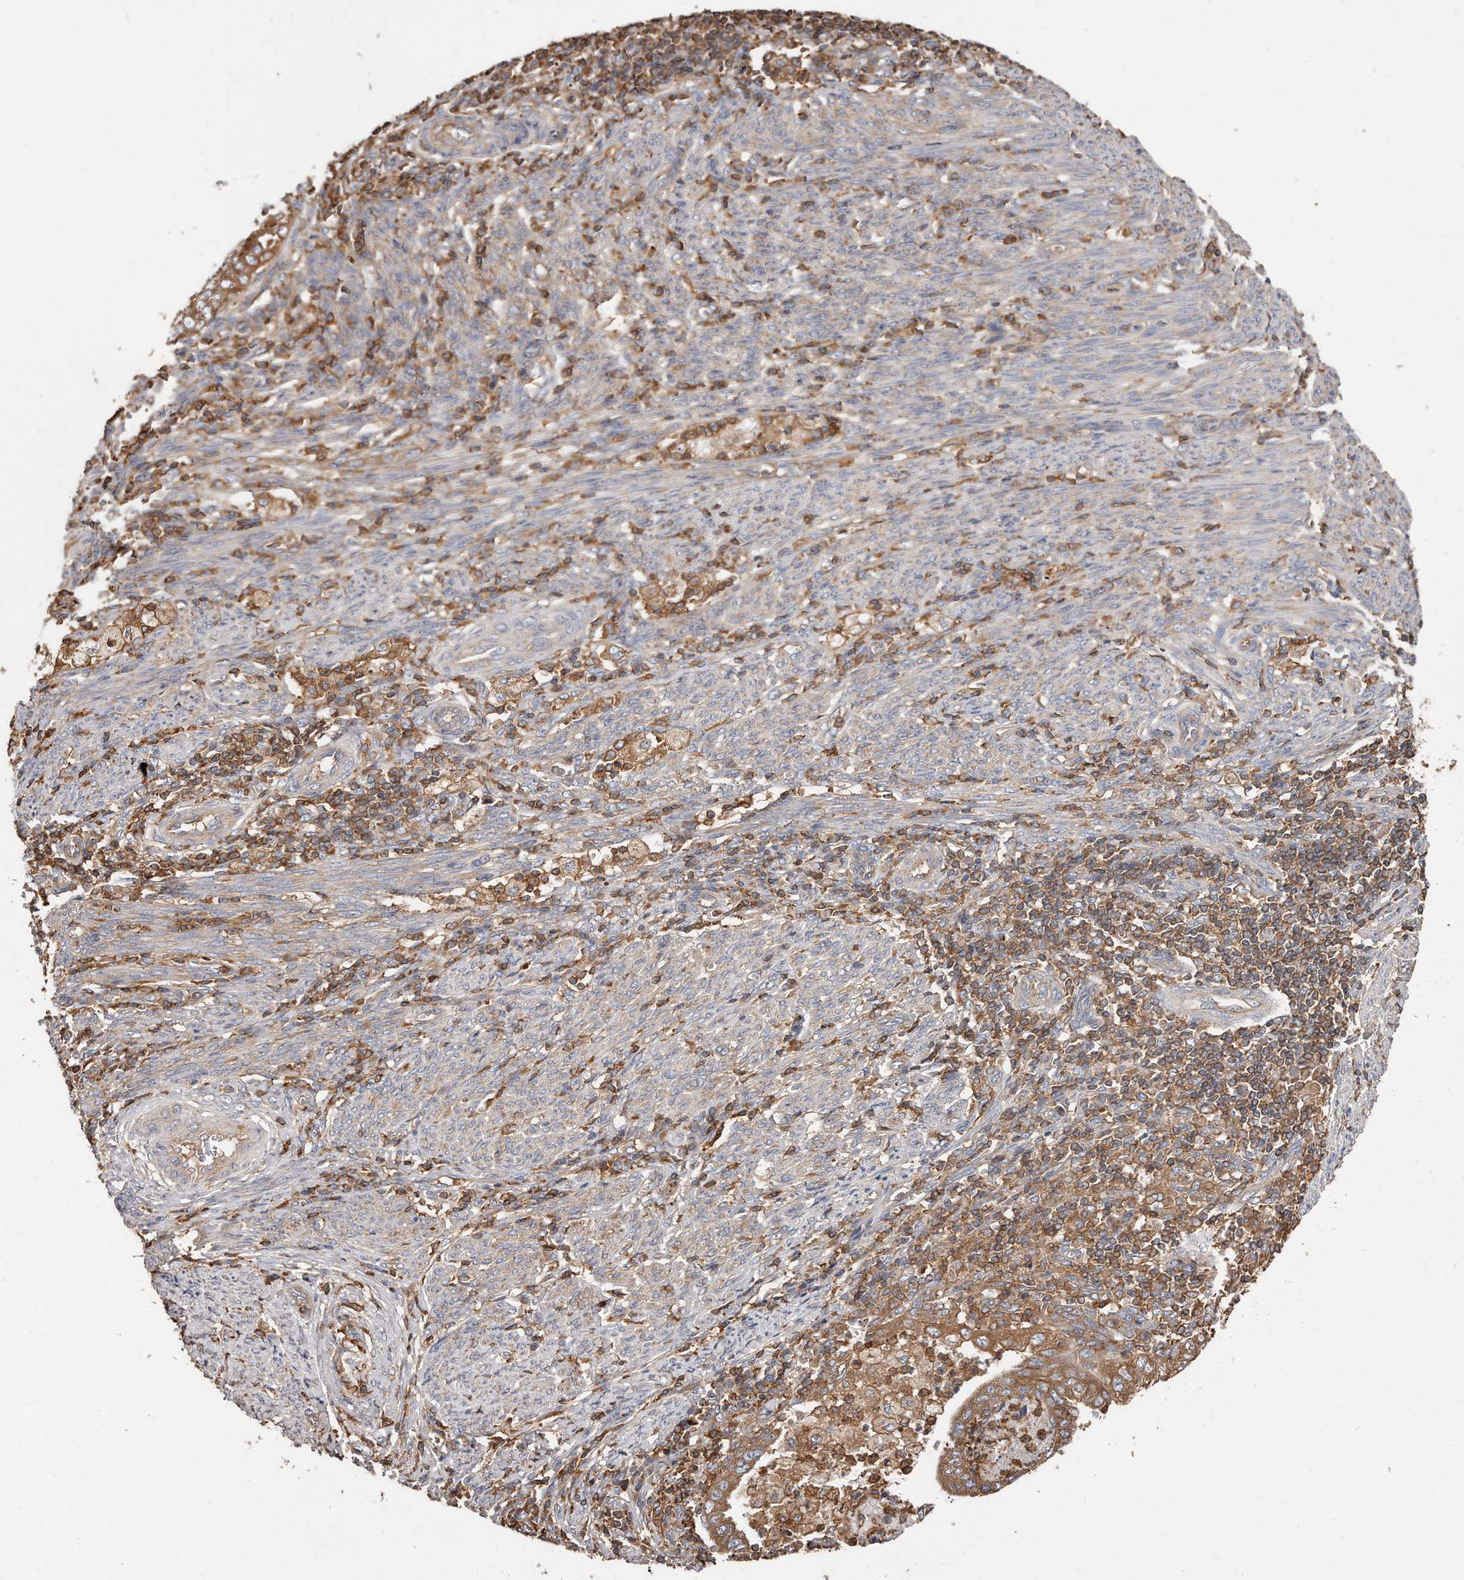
{"staining": {"intensity": "moderate", "quantity": ">75%", "location": "cytoplasmic/membranous"}, "tissue": "endometrial cancer", "cell_type": "Tumor cells", "image_type": "cancer", "snomed": [{"axis": "morphology", "description": "Polyp, NOS"}, {"axis": "morphology", "description": "Adenocarcinoma, NOS"}, {"axis": "morphology", "description": "Adenoma, NOS"}, {"axis": "topography", "description": "Endometrium"}], "caption": "High-power microscopy captured an immunohistochemistry histopathology image of endometrial adenoma, revealing moderate cytoplasmic/membranous expression in approximately >75% of tumor cells. The protein is stained brown, and the nuclei are stained in blue (DAB IHC with brightfield microscopy, high magnification).", "gene": "CAP1", "patient": {"sex": "female", "age": 79}}